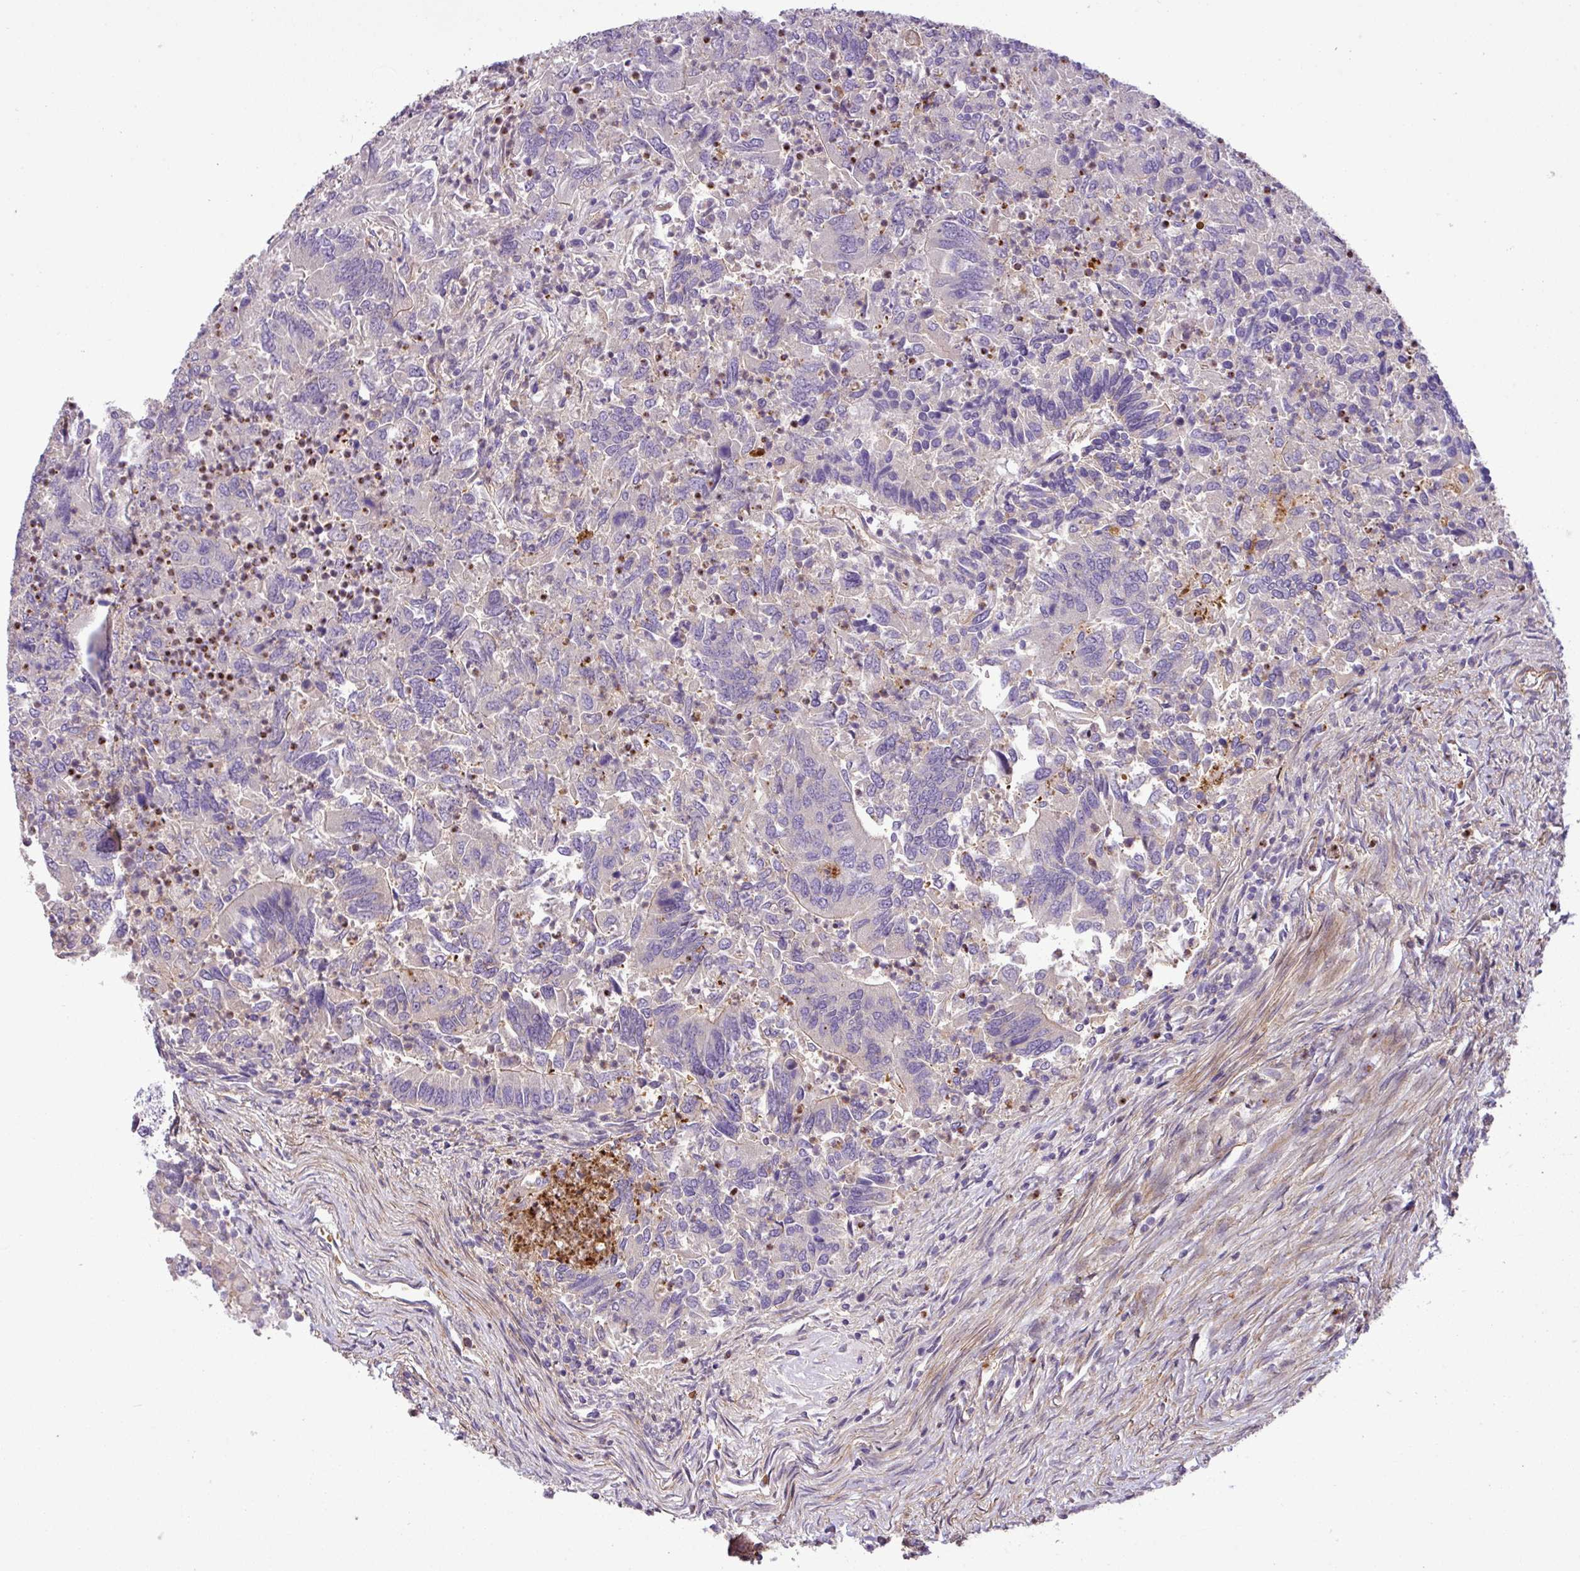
{"staining": {"intensity": "negative", "quantity": "none", "location": "none"}, "tissue": "colorectal cancer", "cell_type": "Tumor cells", "image_type": "cancer", "snomed": [{"axis": "morphology", "description": "Adenocarcinoma, NOS"}, {"axis": "topography", "description": "Colon"}], "caption": "Immunohistochemistry (IHC) of human colorectal adenocarcinoma displays no positivity in tumor cells.", "gene": "NBEAL2", "patient": {"sex": "female", "age": 67}}